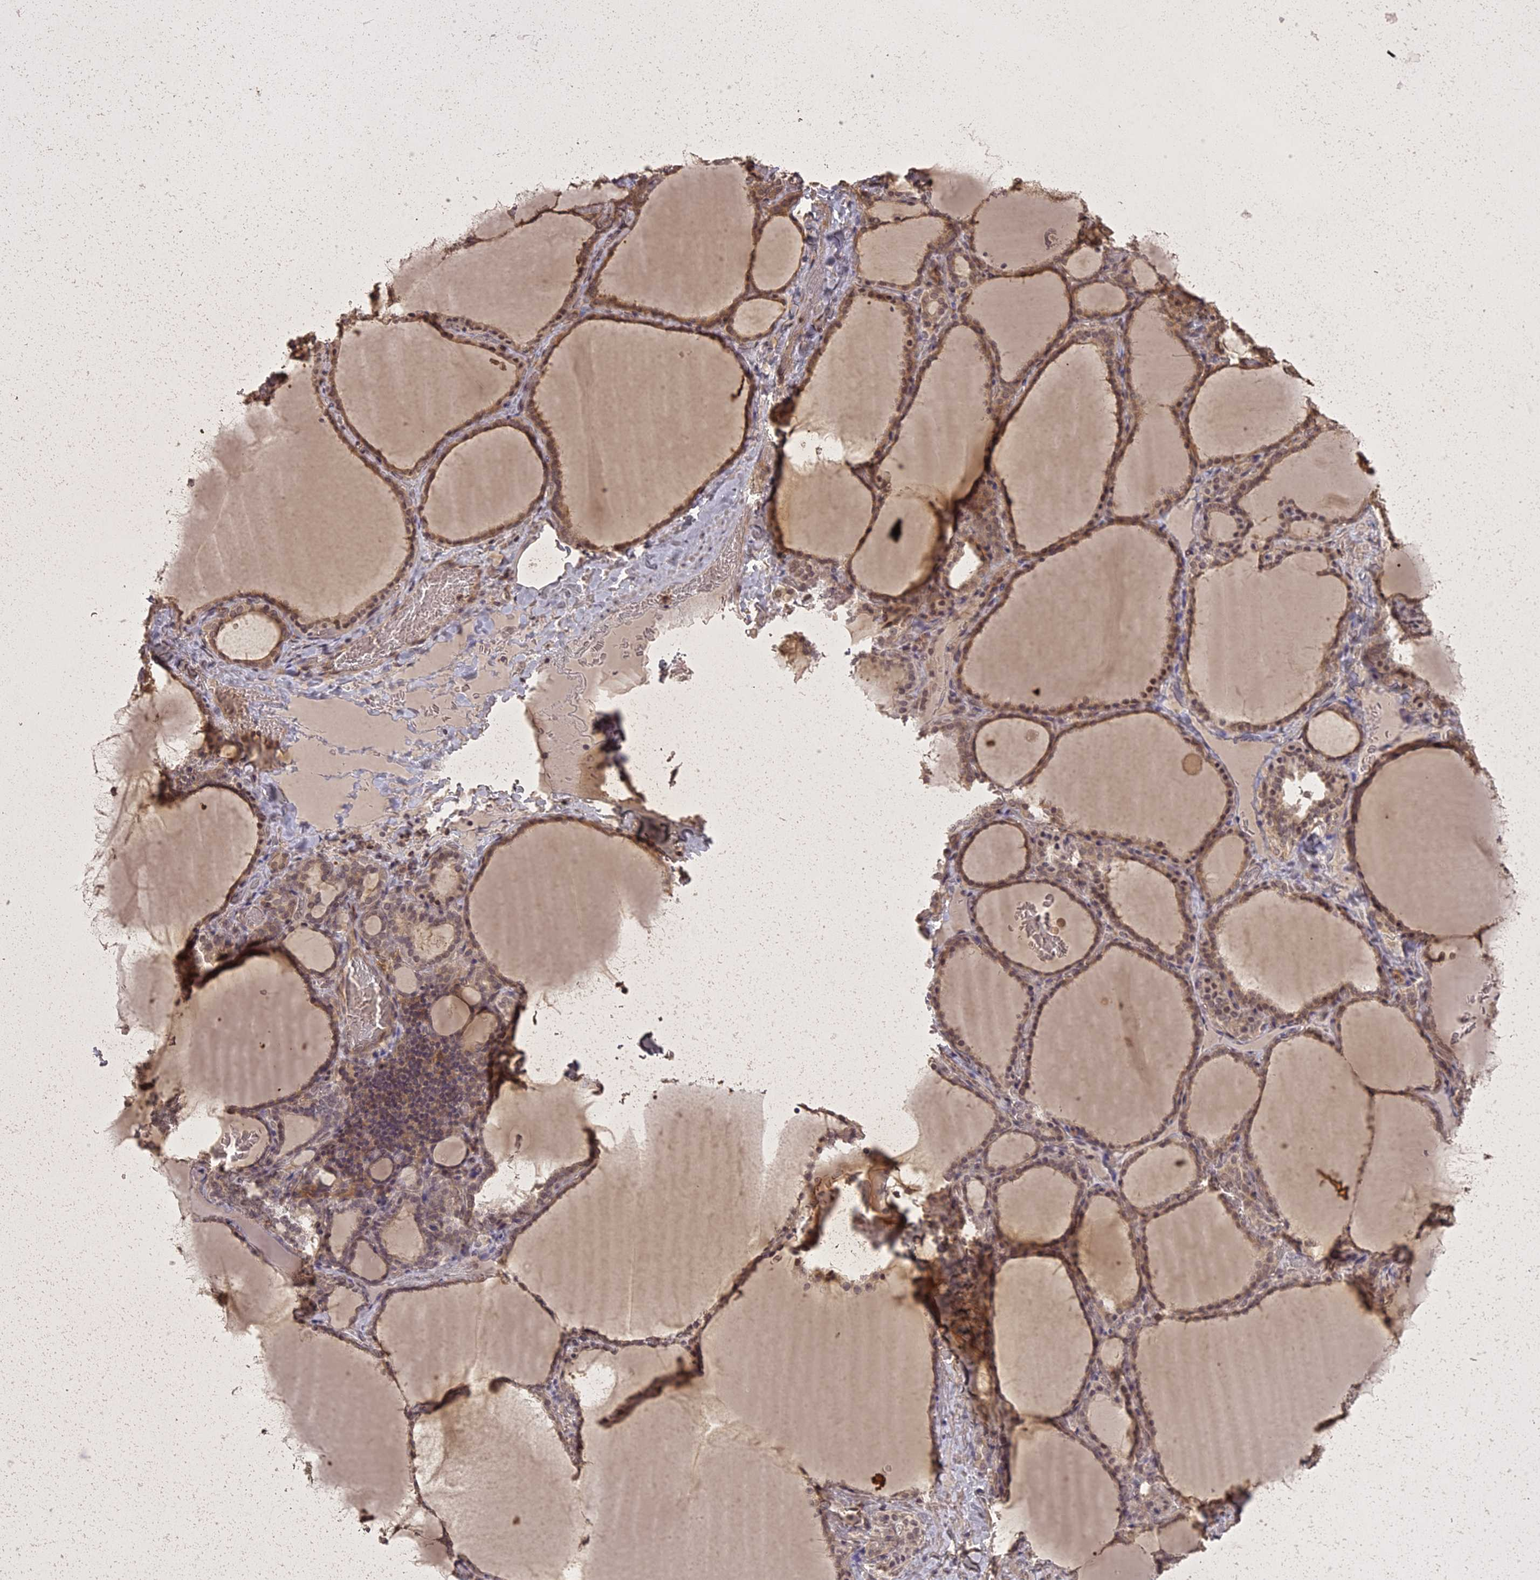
{"staining": {"intensity": "moderate", "quantity": ">75%", "location": "cytoplasmic/membranous,nuclear"}, "tissue": "thyroid gland", "cell_type": "Glandular cells", "image_type": "normal", "snomed": [{"axis": "morphology", "description": "Normal tissue, NOS"}, {"axis": "topography", "description": "Thyroid gland"}], "caption": "Brown immunohistochemical staining in normal human thyroid gland exhibits moderate cytoplasmic/membranous,nuclear positivity in approximately >75% of glandular cells.", "gene": "LIN37", "patient": {"sex": "female", "age": 39}}